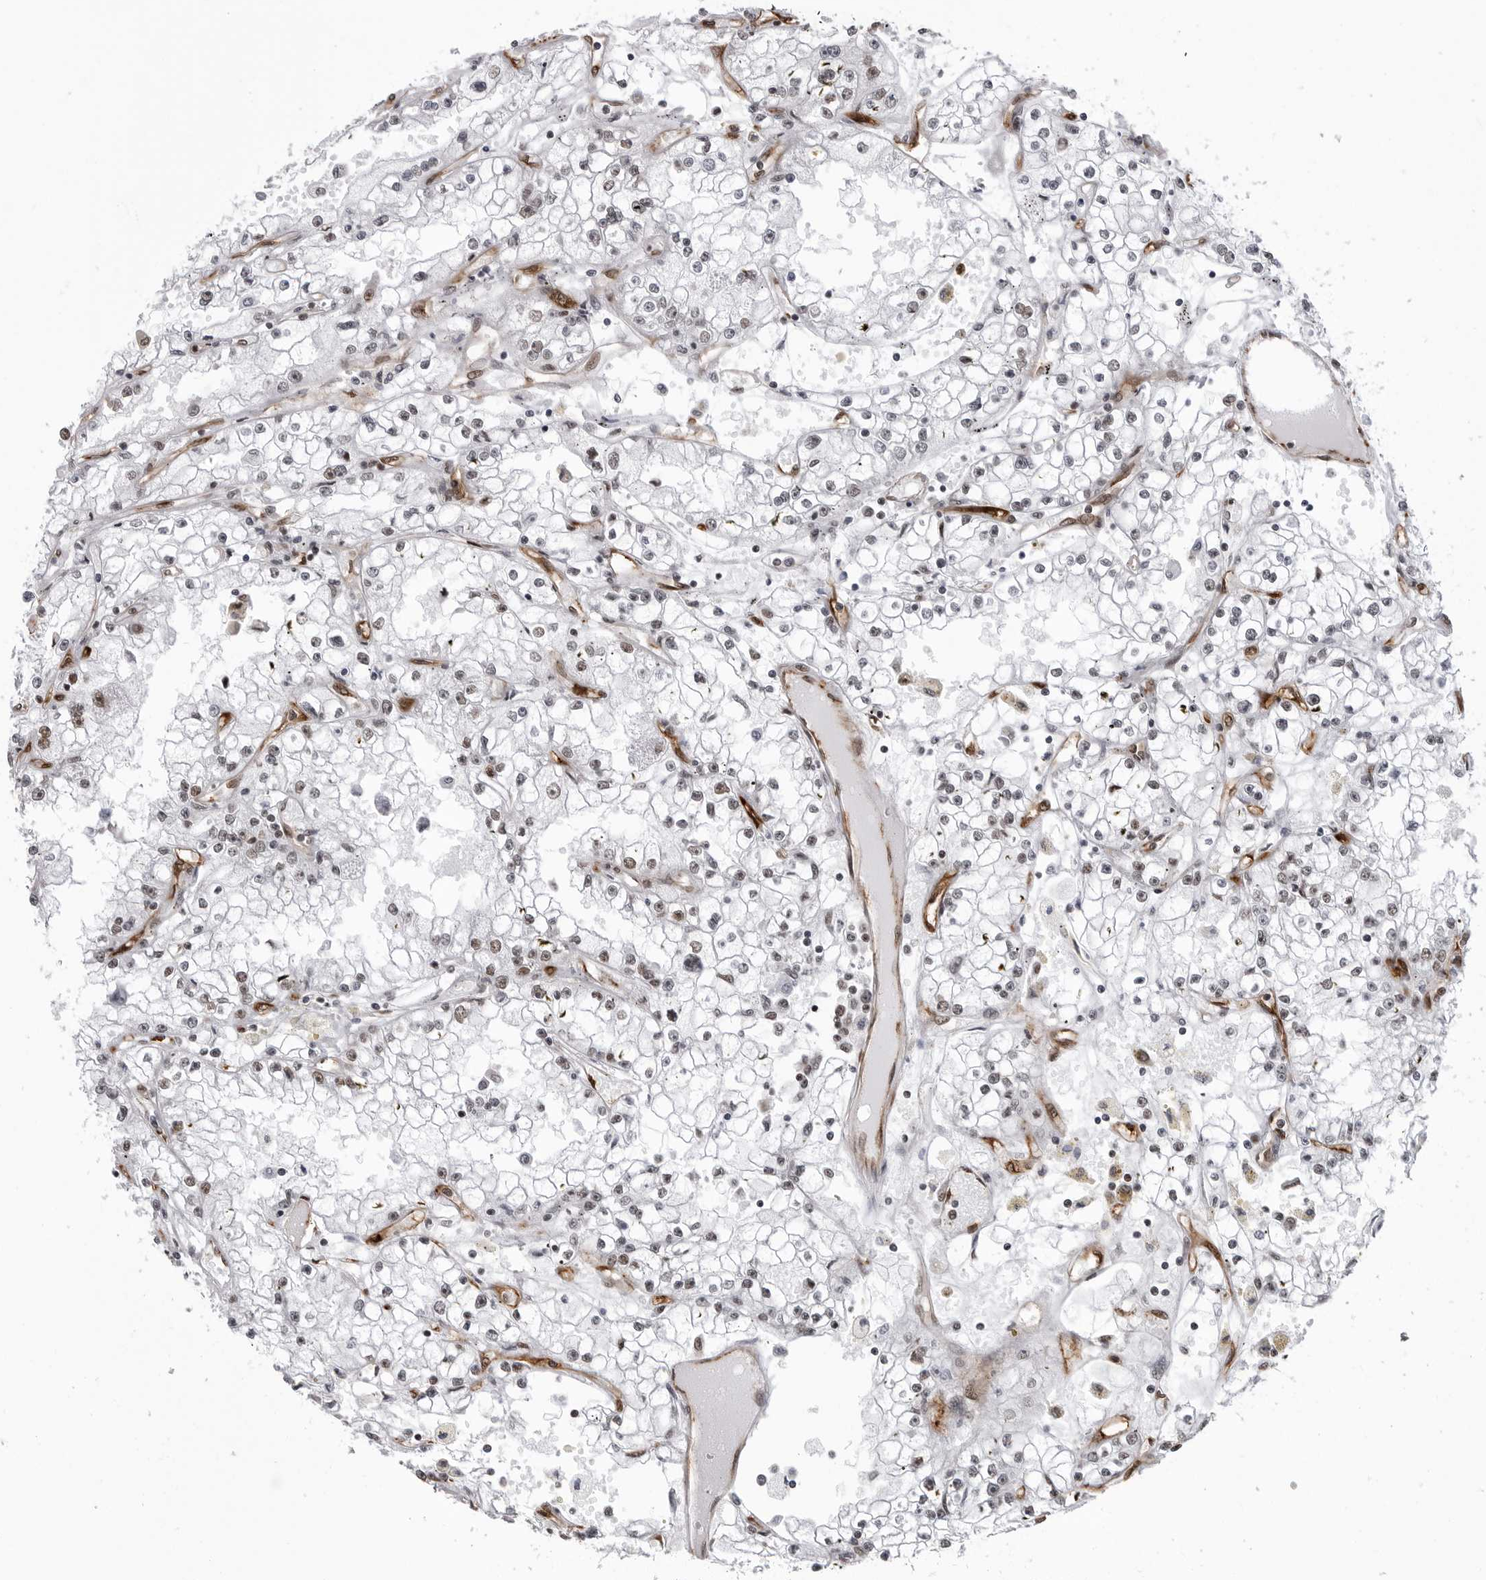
{"staining": {"intensity": "weak", "quantity": "25%-75%", "location": "nuclear"}, "tissue": "renal cancer", "cell_type": "Tumor cells", "image_type": "cancer", "snomed": [{"axis": "morphology", "description": "Adenocarcinoma, NOS"}, {"axis": "topography", "description": "Kidney"}], "caption": "Human renal cancer (adenocarcinoma) stained with a brown dye exhibits weak nuclear positive staining in approximately 25%-75% of tumor cells.", "gene": "RNF26", "patient": {"sex": "male", "age": 56}}